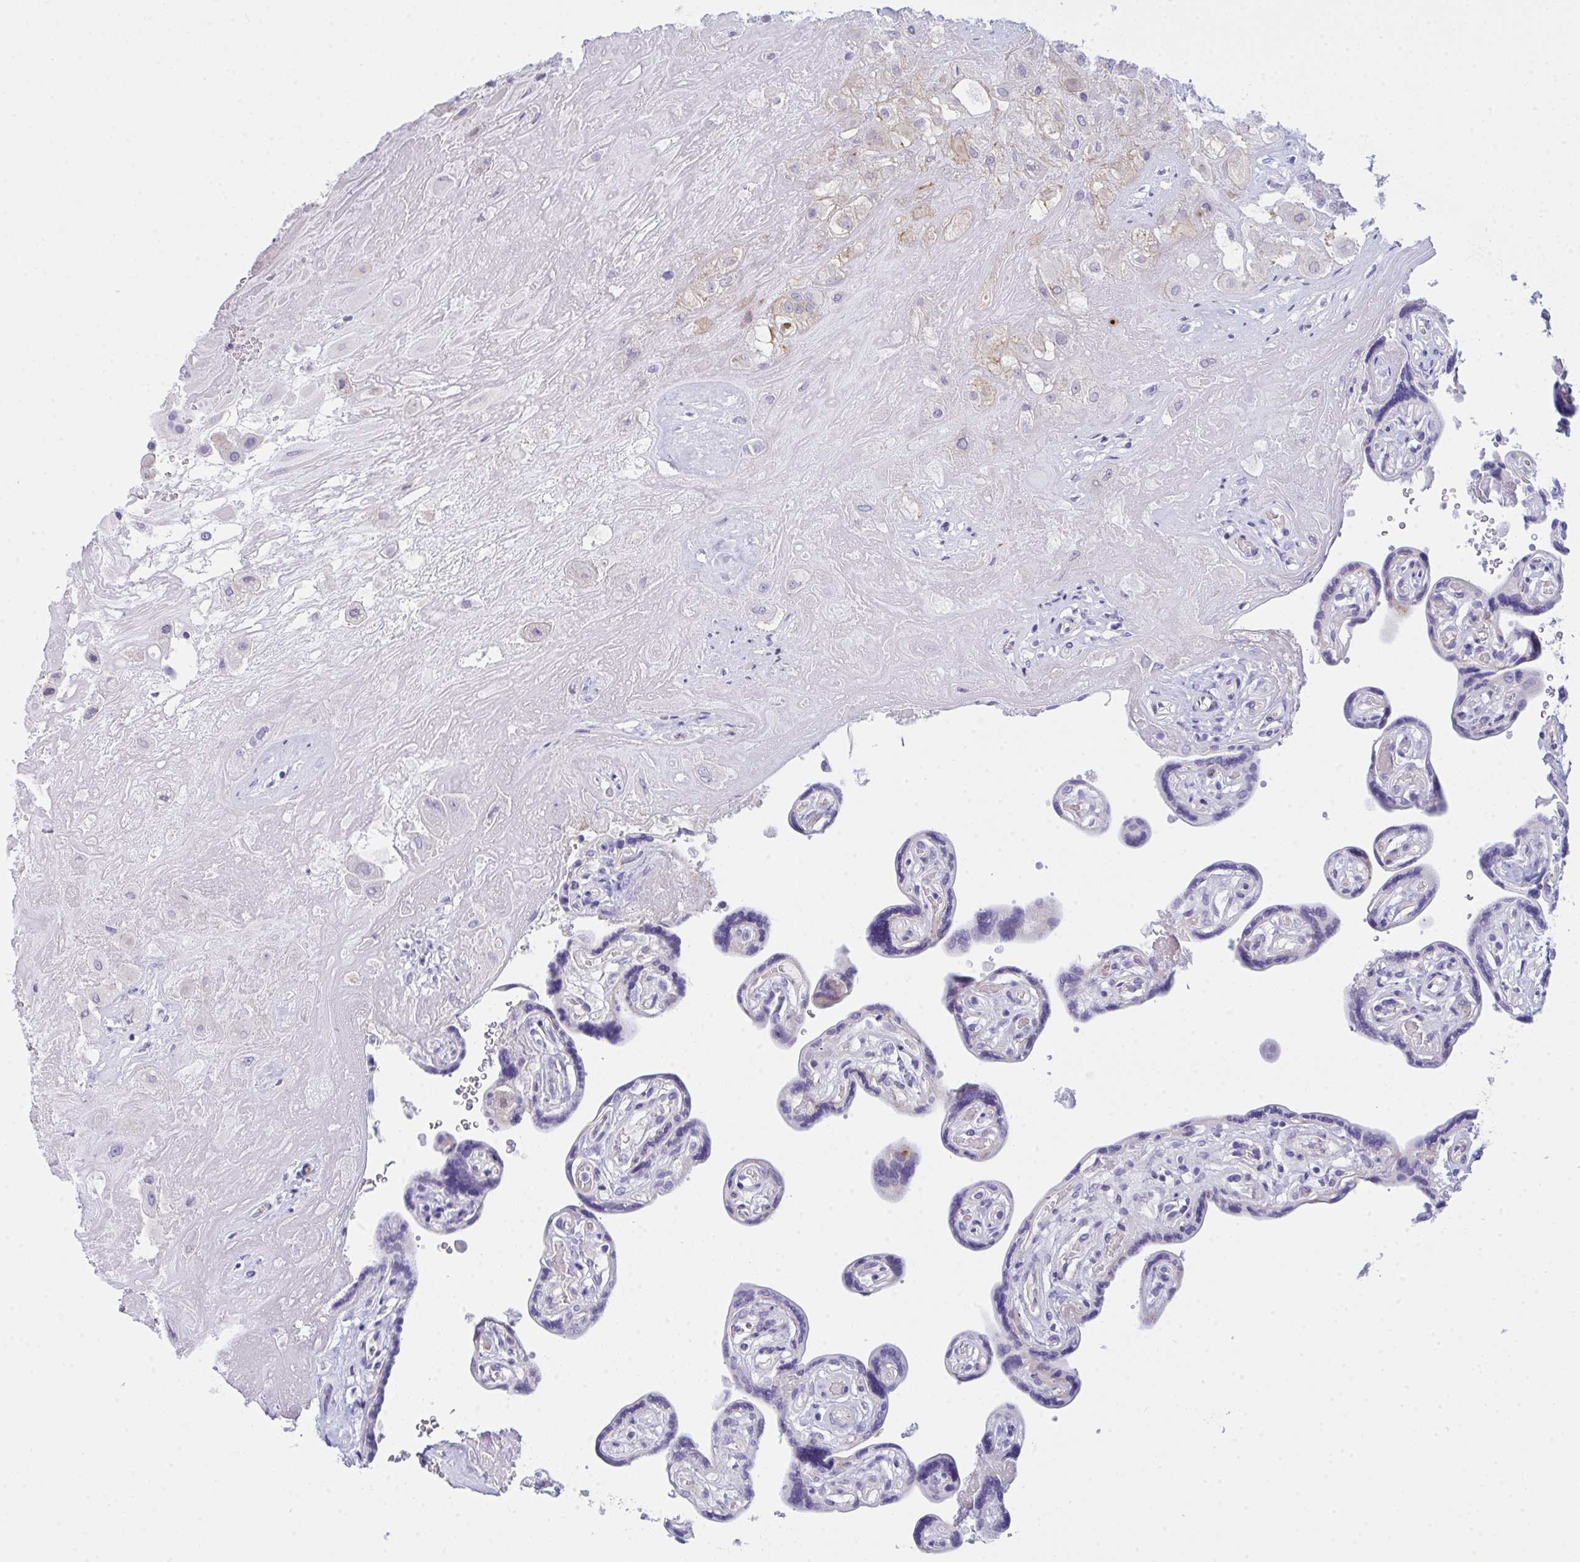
{"staining": {"intensity": "negative", "quantity": "none", "location": "none"}, "tissue": "placenta", "cell_type": "Decidual cells", "image_type": "normal", "snomed": [{"axis": "morphology", "description": "Normal tissue, NOS"}, {"axis": "topography", "description": "Placenta"}], "caption": "Decidual cells show no significant protein staining in unremarkable placenta.", "gene": "CEP170B", "patient": {"sex": "female", "age": 32}}